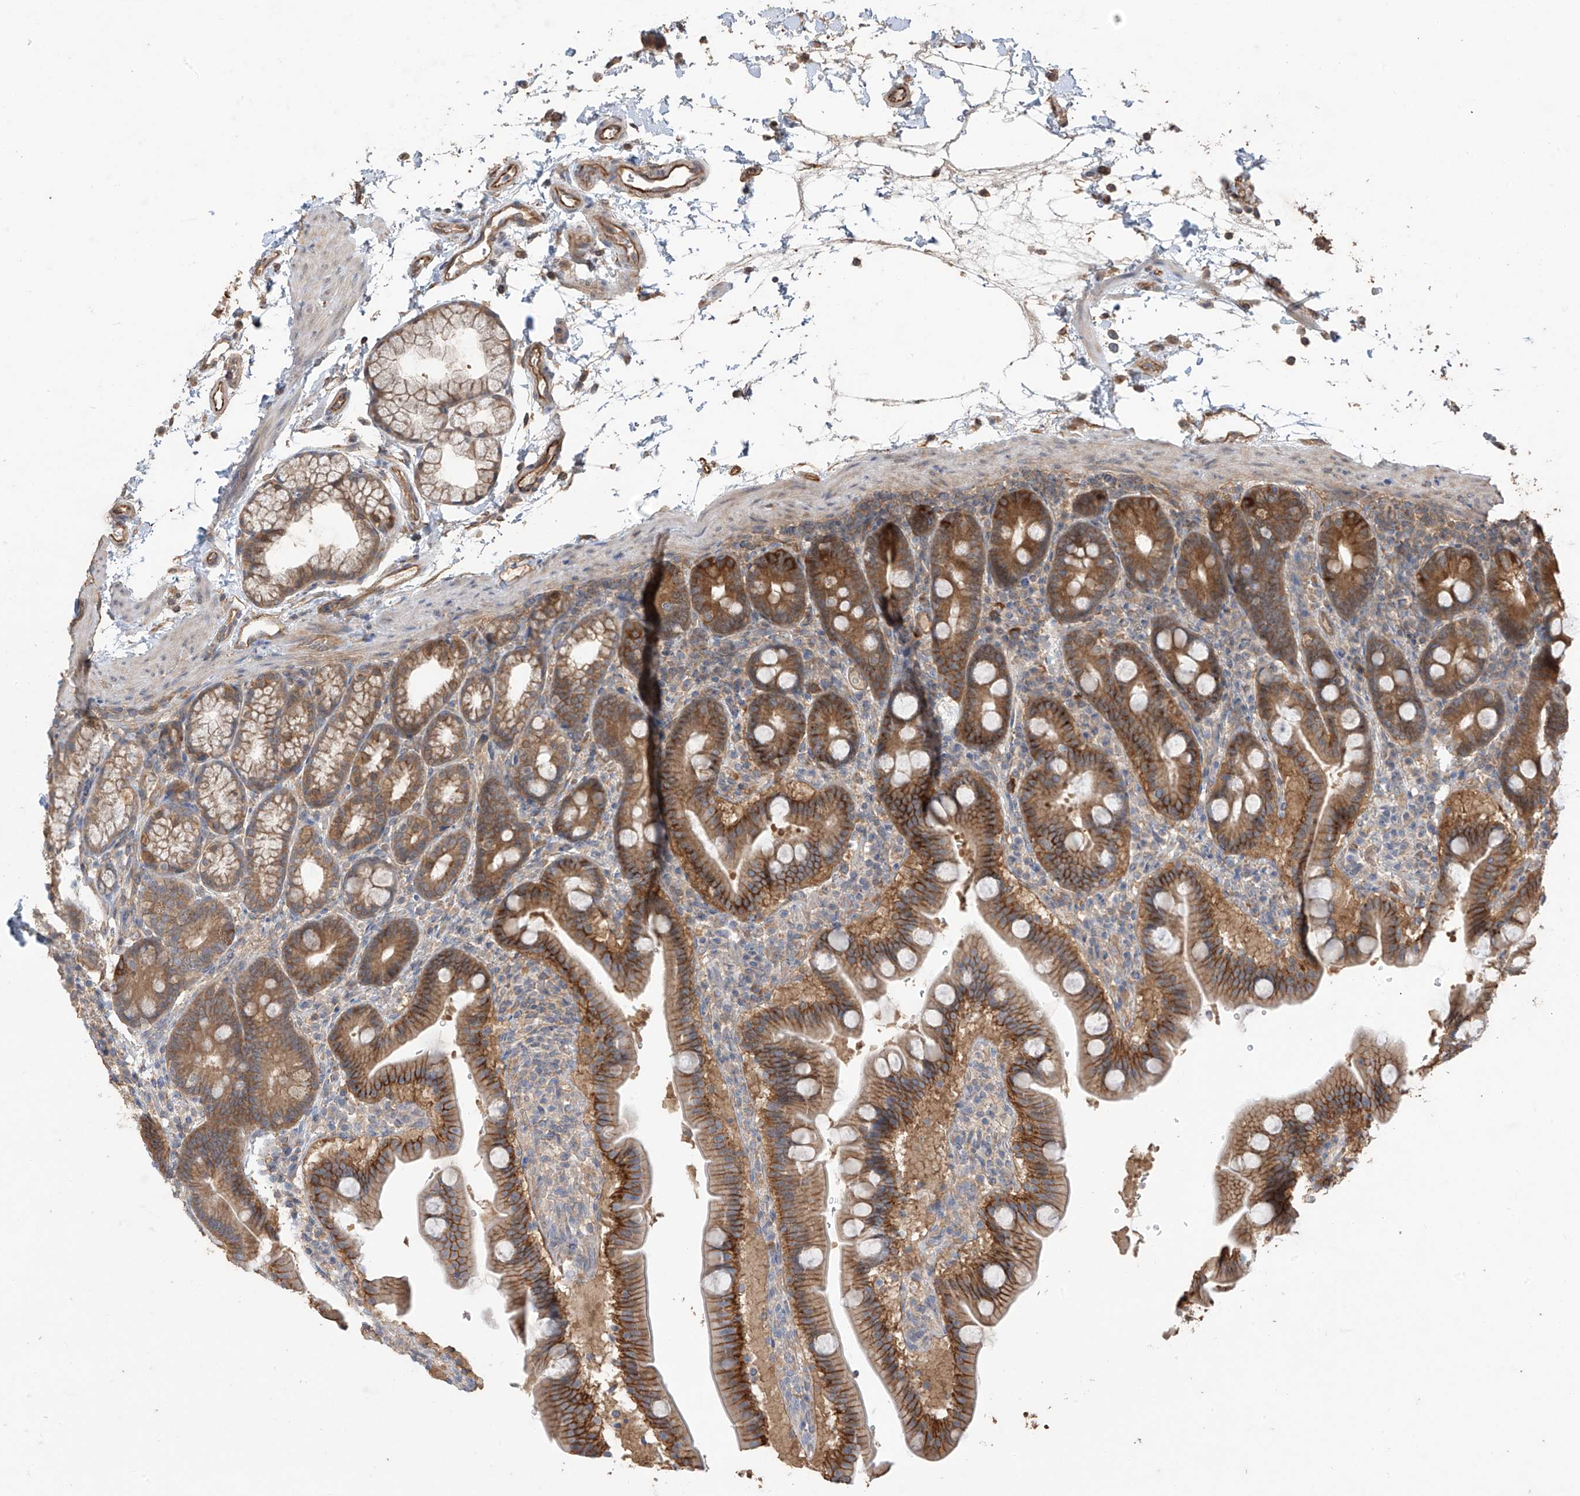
{"staining": {"intensity": "moderate", "quantity": ">75%", "location": "cytoplasmic/membranous"}, "tissue": "duodenum", "cell_type": "Glandular cells", "image_type": "normal", "snomed": [{"axis": "morphology", "description": "Normal tissue, NOS"}, {"axis": "topography", "description": "Duodenum"}], "caption": "High-power microscopy captured an IHC image of unremarkable duodenum, revealing moderate cytoplasmic/membranous expression in approximately >75% of glandular cells.", "gene": "AGBL5", "patient": {"sex": "male", "age": 54}}